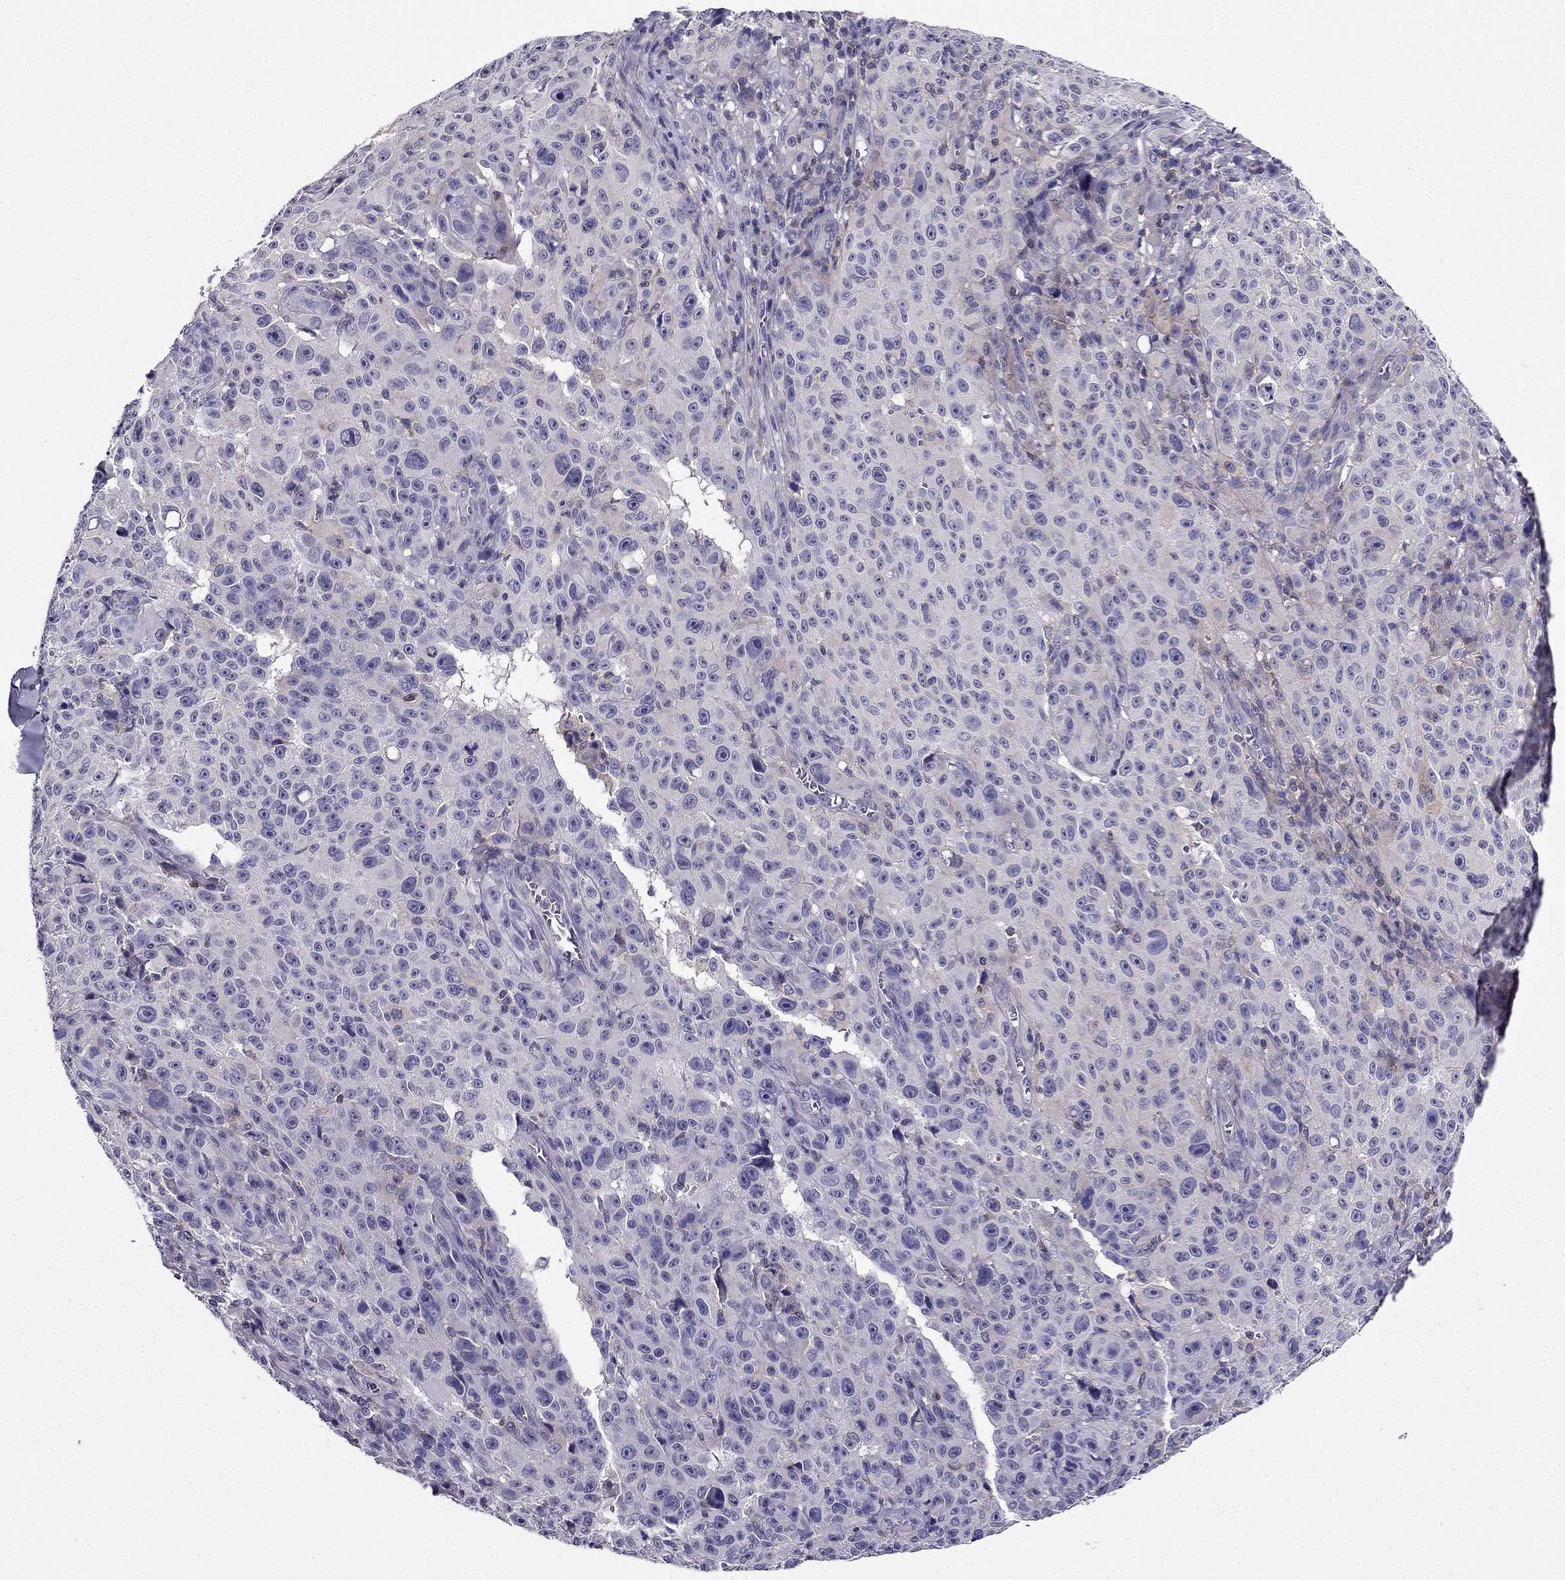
{"staining": {"intensity": "negative", "quantity": "none", "location": "none"}, "tissue": "melanoma", "cell_type": "Tumor cells", "image_type": "cancer", "snomed": [{"axis": "morphology", "description": "Malignant melanoma, NOS"}, {"axis": "topography", "description": "Skin"}], "caption": "An immunohistochemistry (IHC) image of malignant melanoma is shown. There is no staining in tumor cells of malignant melanoma.", "gene": "AAK1", "patient": {"sex": "female", "age": 82}}